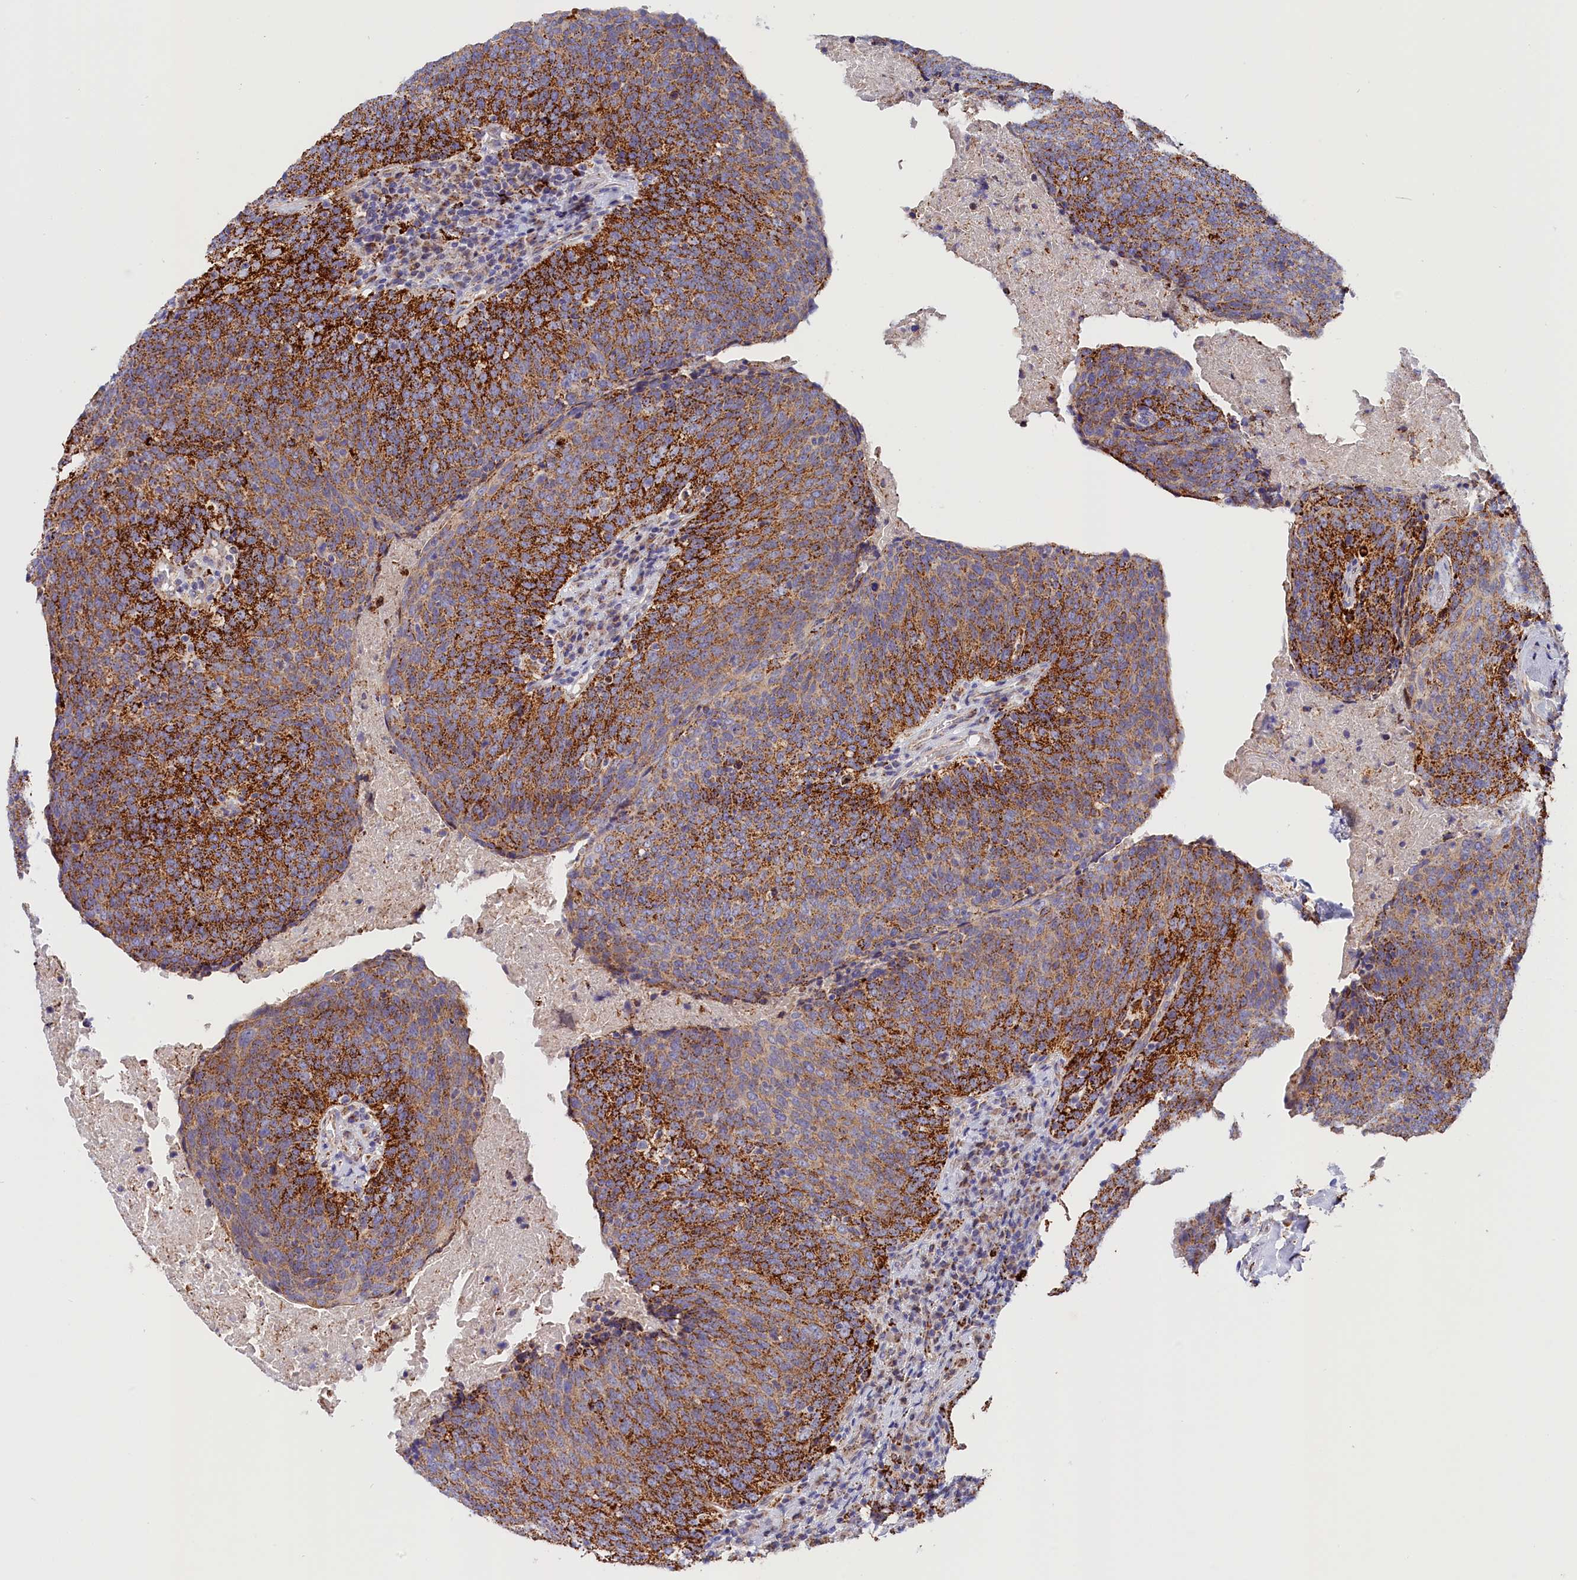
{"staining": {"intensity": "strong", "quantity": ">75%", "location": "cytoplasmic/membranous"}, "tissue": "head and neck cancer", "cell_type": "Tumor cells", "image_type": "cancer", "snomed": [{"axis": "morphology", "description": "Squamous cell carcinoma, NOS"}, {"axis": "morphology", "description": "Squamous cell carcinoma, metastatic, NOS"}, {"axis": "topography", "description": "Lymph node"}, {"axis": "topography", "description": "Head-Neck"}], "caption": "DAB immunohistochemical staining of human head and neck metastatic squamous cell carcinoma shows strong cytoplasmic/membranous protein expression in about >75% of tumor cells. (Brightfield microscopy of DAB IHC at high magnification).", "gene": "AKTIP", "patient": {"sex": "male", "age": 62}}